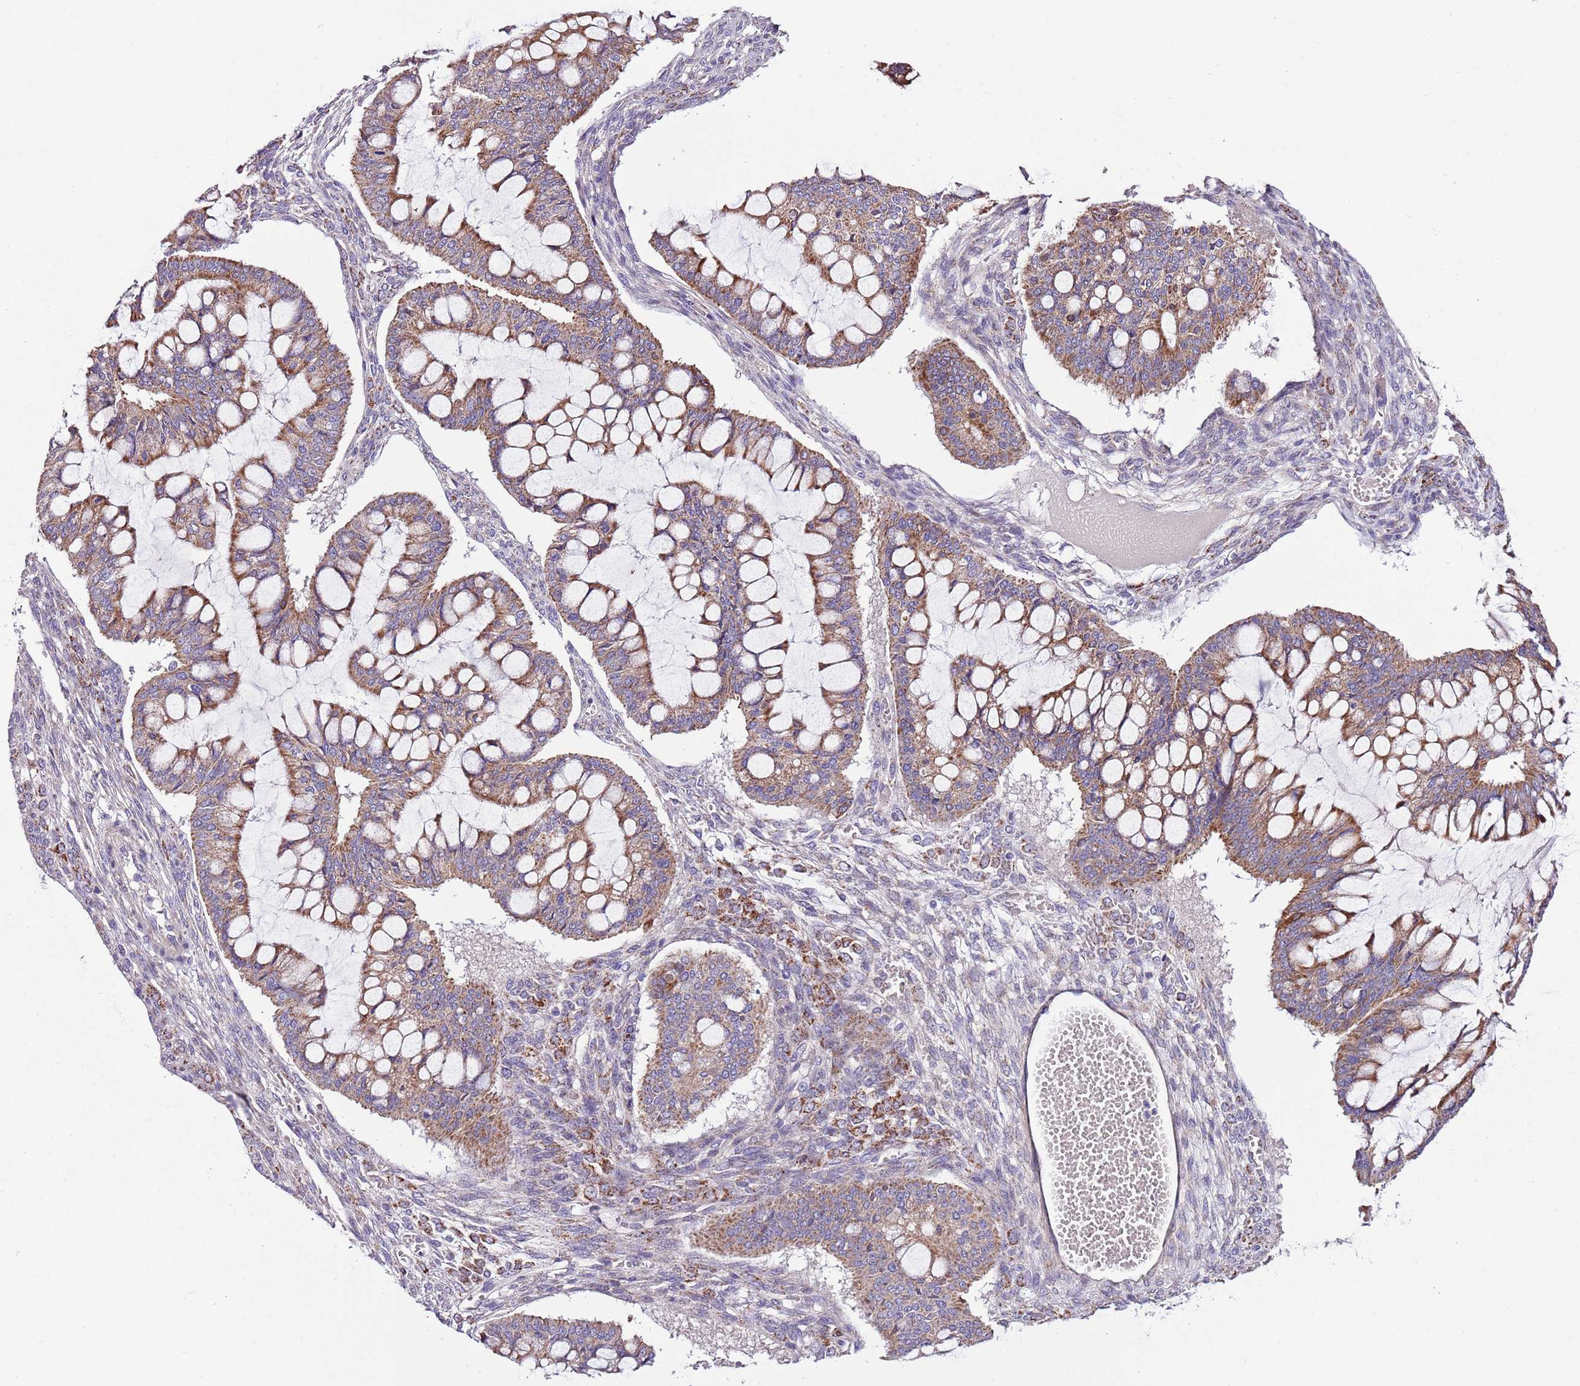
{"staining": {"intensity": "moderate", "quantity": ">75%", "location": "cytoplasmic/membranous"}, "tissue": "ovarian cancer", "cell_type": "Tumor cells", "image_type": "cancer", "snomed": [{"axis": "morphology", "description": "Cystadenocarcinoma, mucinous, NOS"}, {"axis": "topography", "description": "Ovary"}], "caption": "Protein staining of ovarian cancer (mucinous cystadenocarcinoma) tissue displays moderate cytoplasmic/membranous positivity in about >75% of tumor cells. (IHC, brightfield microscopy, high magnification).", "gene": "SMG1", "patient": {"sex": "female", "age": 73}}